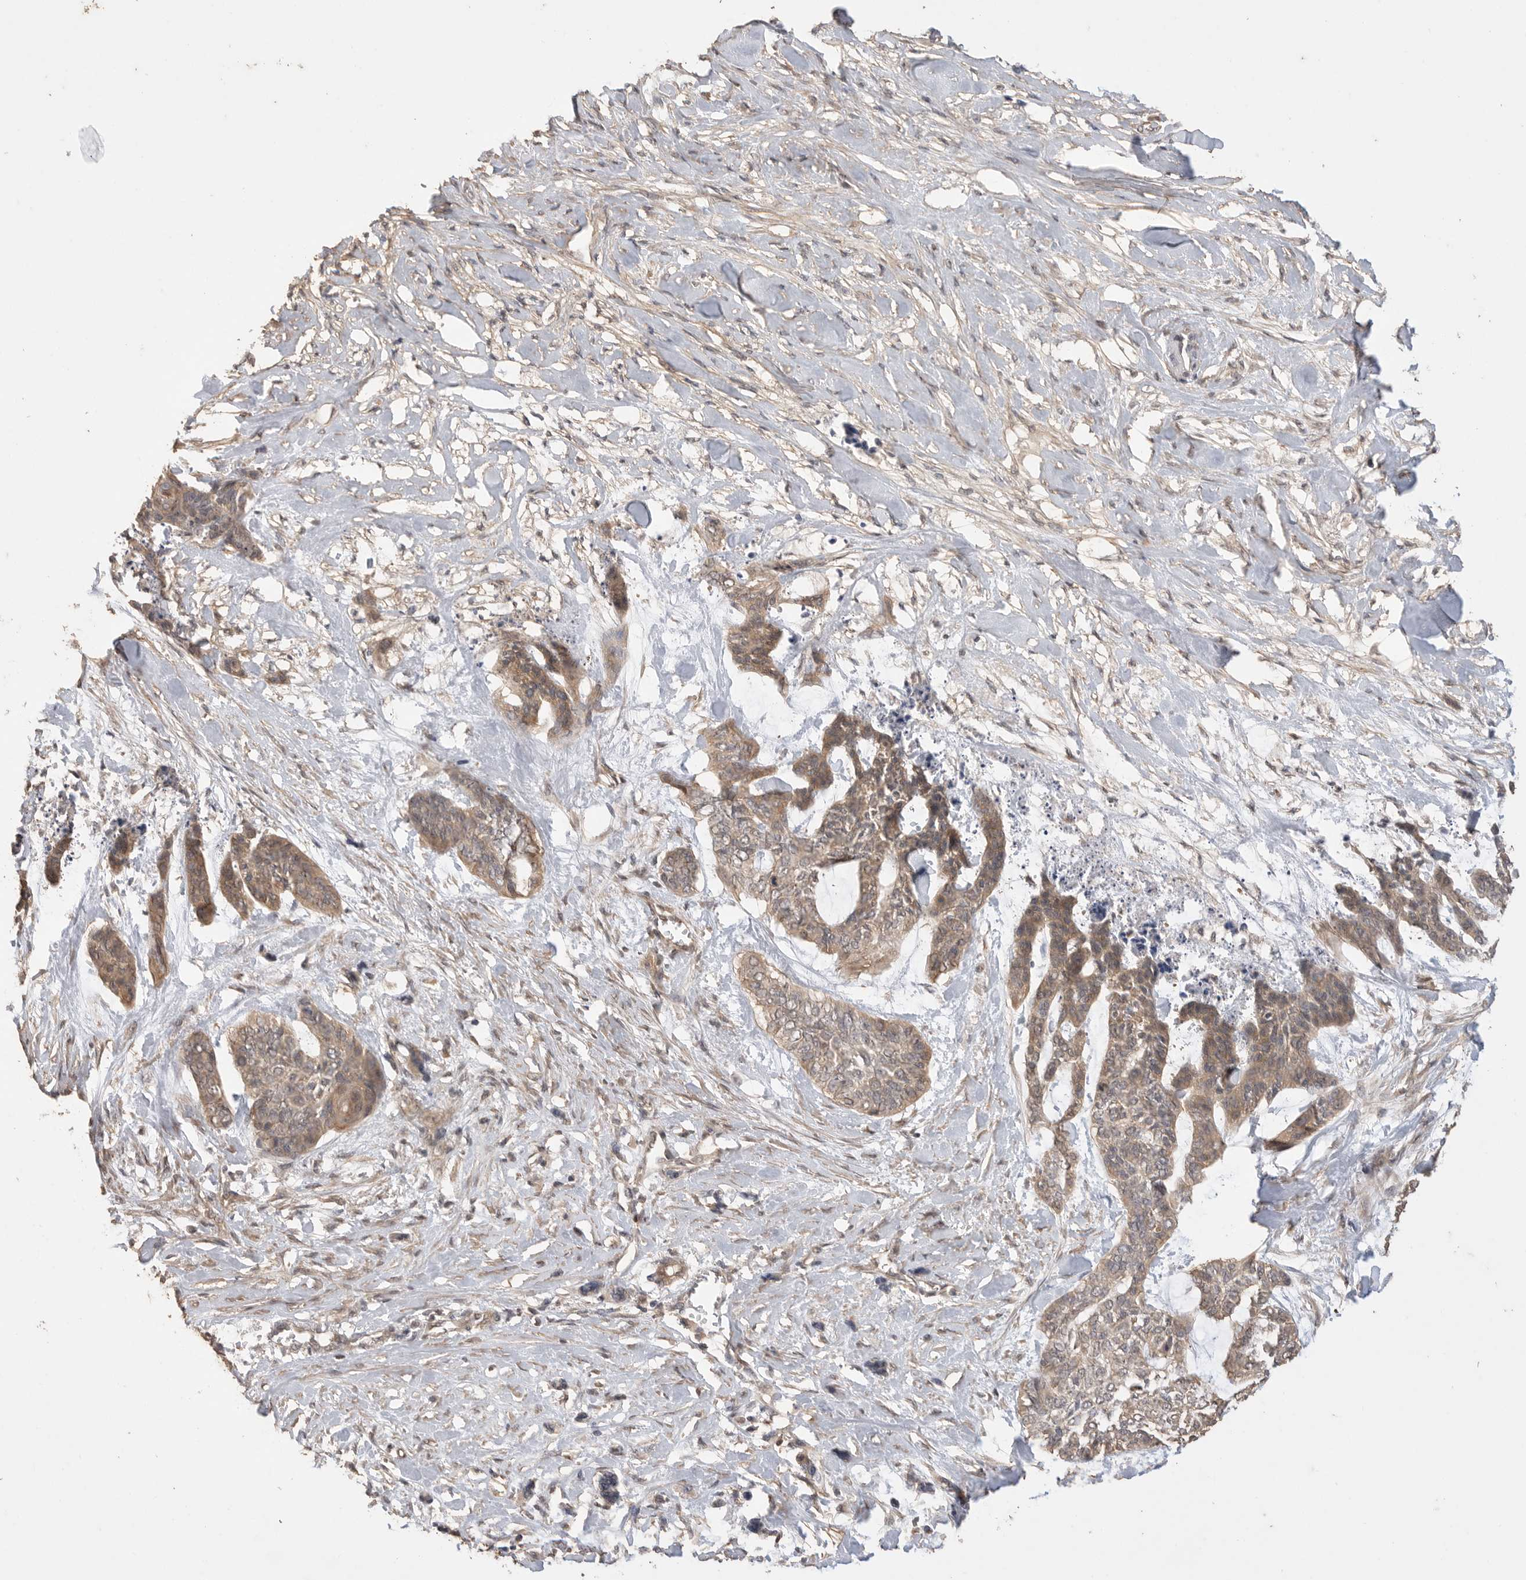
{"staining": {"intensity": "moderate", "quantity": ">75%", "location": "cytoplasmic/membranous"}, "tissue": "skin cancer", "cell_type": "Tumor cells", "image_type": "cancer", "snomed": [{"axis": "morphology", "description": "Basal cell carcinoma"}, {"axis": "topography", "description": "Skin"}], "caption": "A high-resolution photomicrograph shows immunohistochemistry (IHC) staining of skin basal cell carcinoma, which exhibits moderate cytoplasmic/membranous staining in approximately >75% of tumor cells.", "gene": "MAP2K1", "patient": {"sex": "female", "age": 64}}